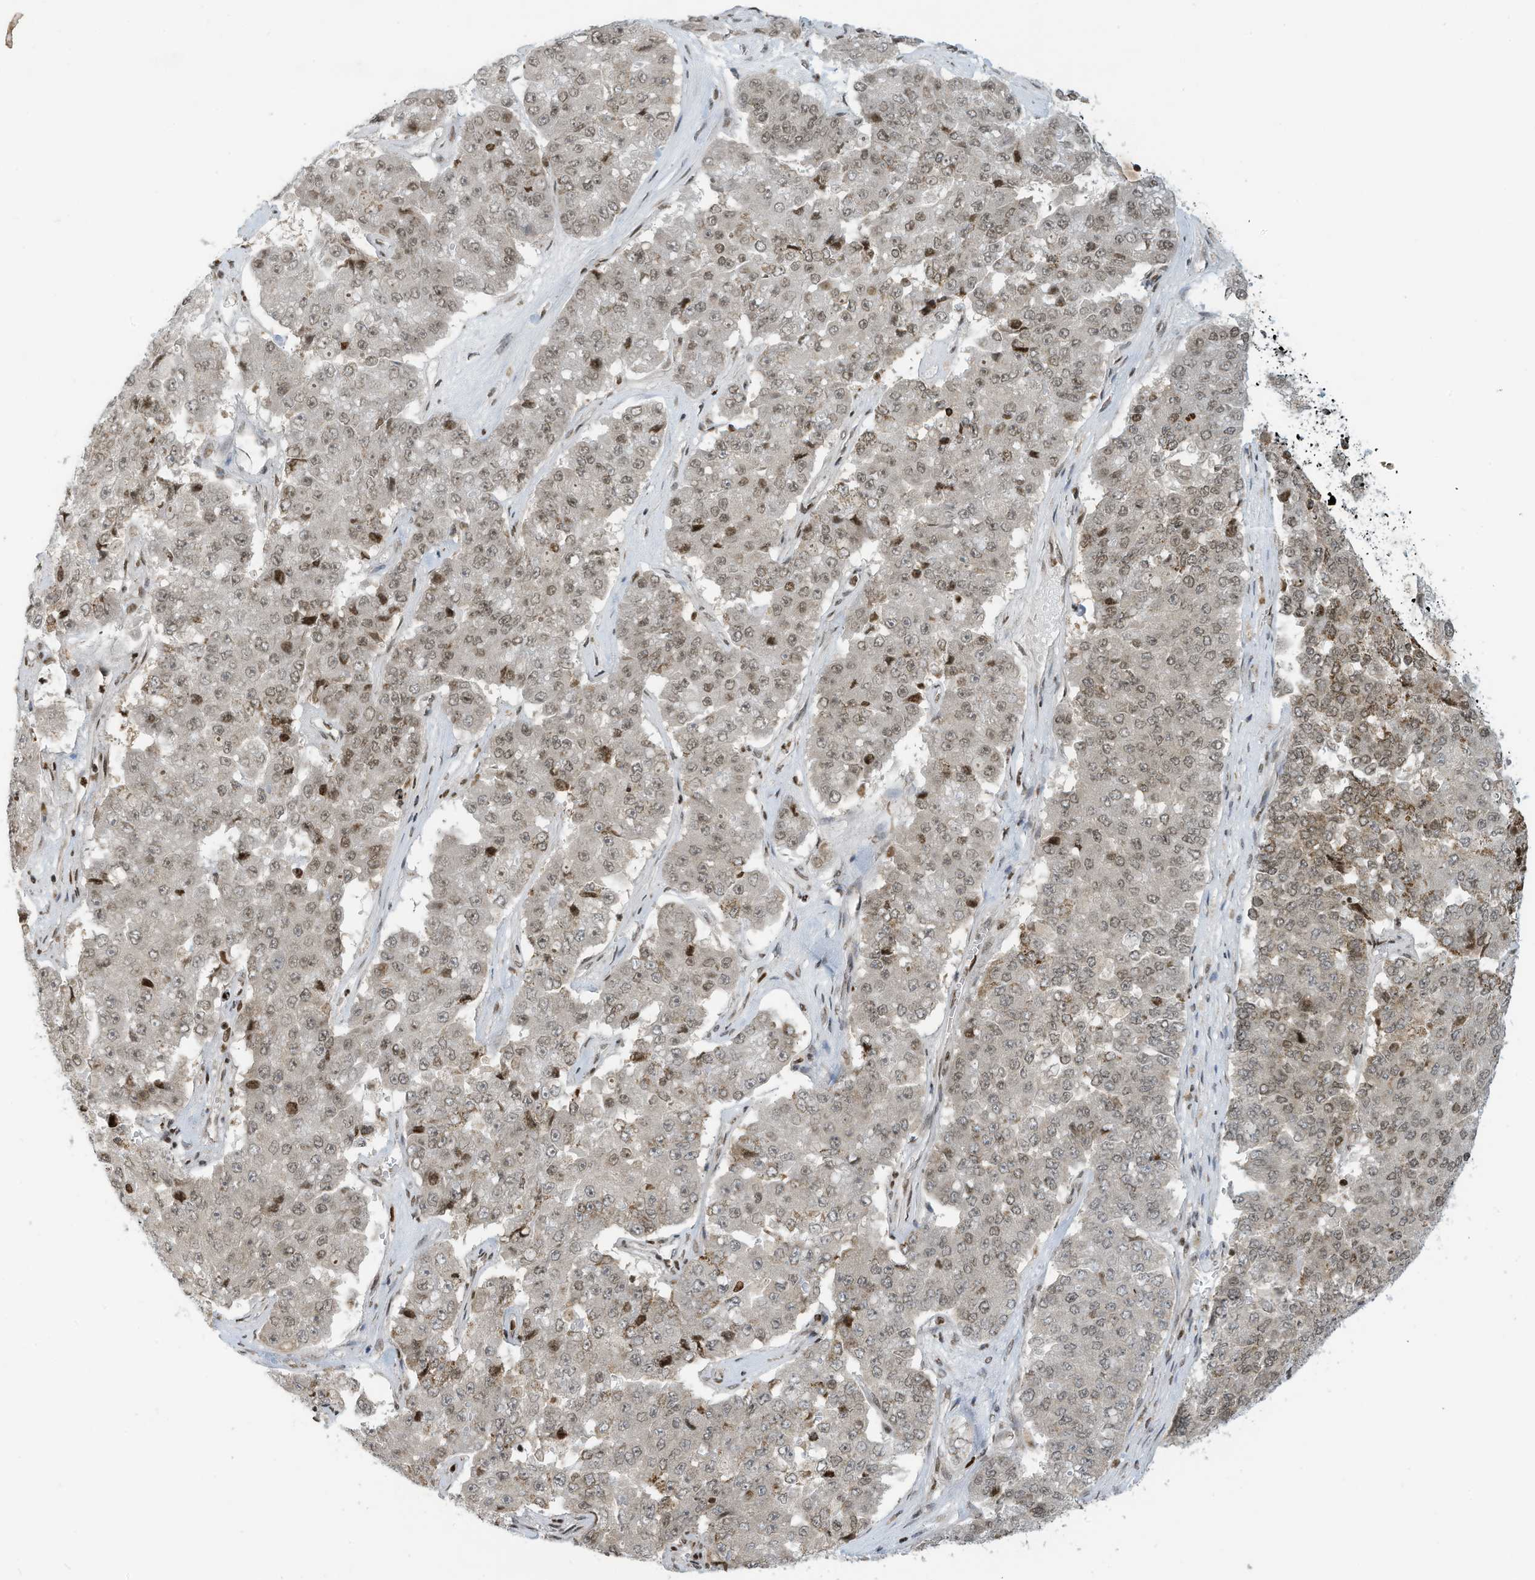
{"staining": {"intensity": "moderate", "quantity": "25%-75%", "location": "nuclear"}, "tissue": "pancreatic cancer", "cell_type": "Tumor cells", "image_type": "cancer", "snomed": [{"axis": "morphology", "description": "Adenocarcinoma, NOS"}, {"axis": "topography", "description": "Pancreas"}], "caption": "Pancreatic cancer (adenocarcinoma) stained for a protein (brown) shows moderate nuclear positive expression in approximately 25%-75% of tumor cells.", "gene": "ADI1", "patient": {"sex": "male", "age": 50}}